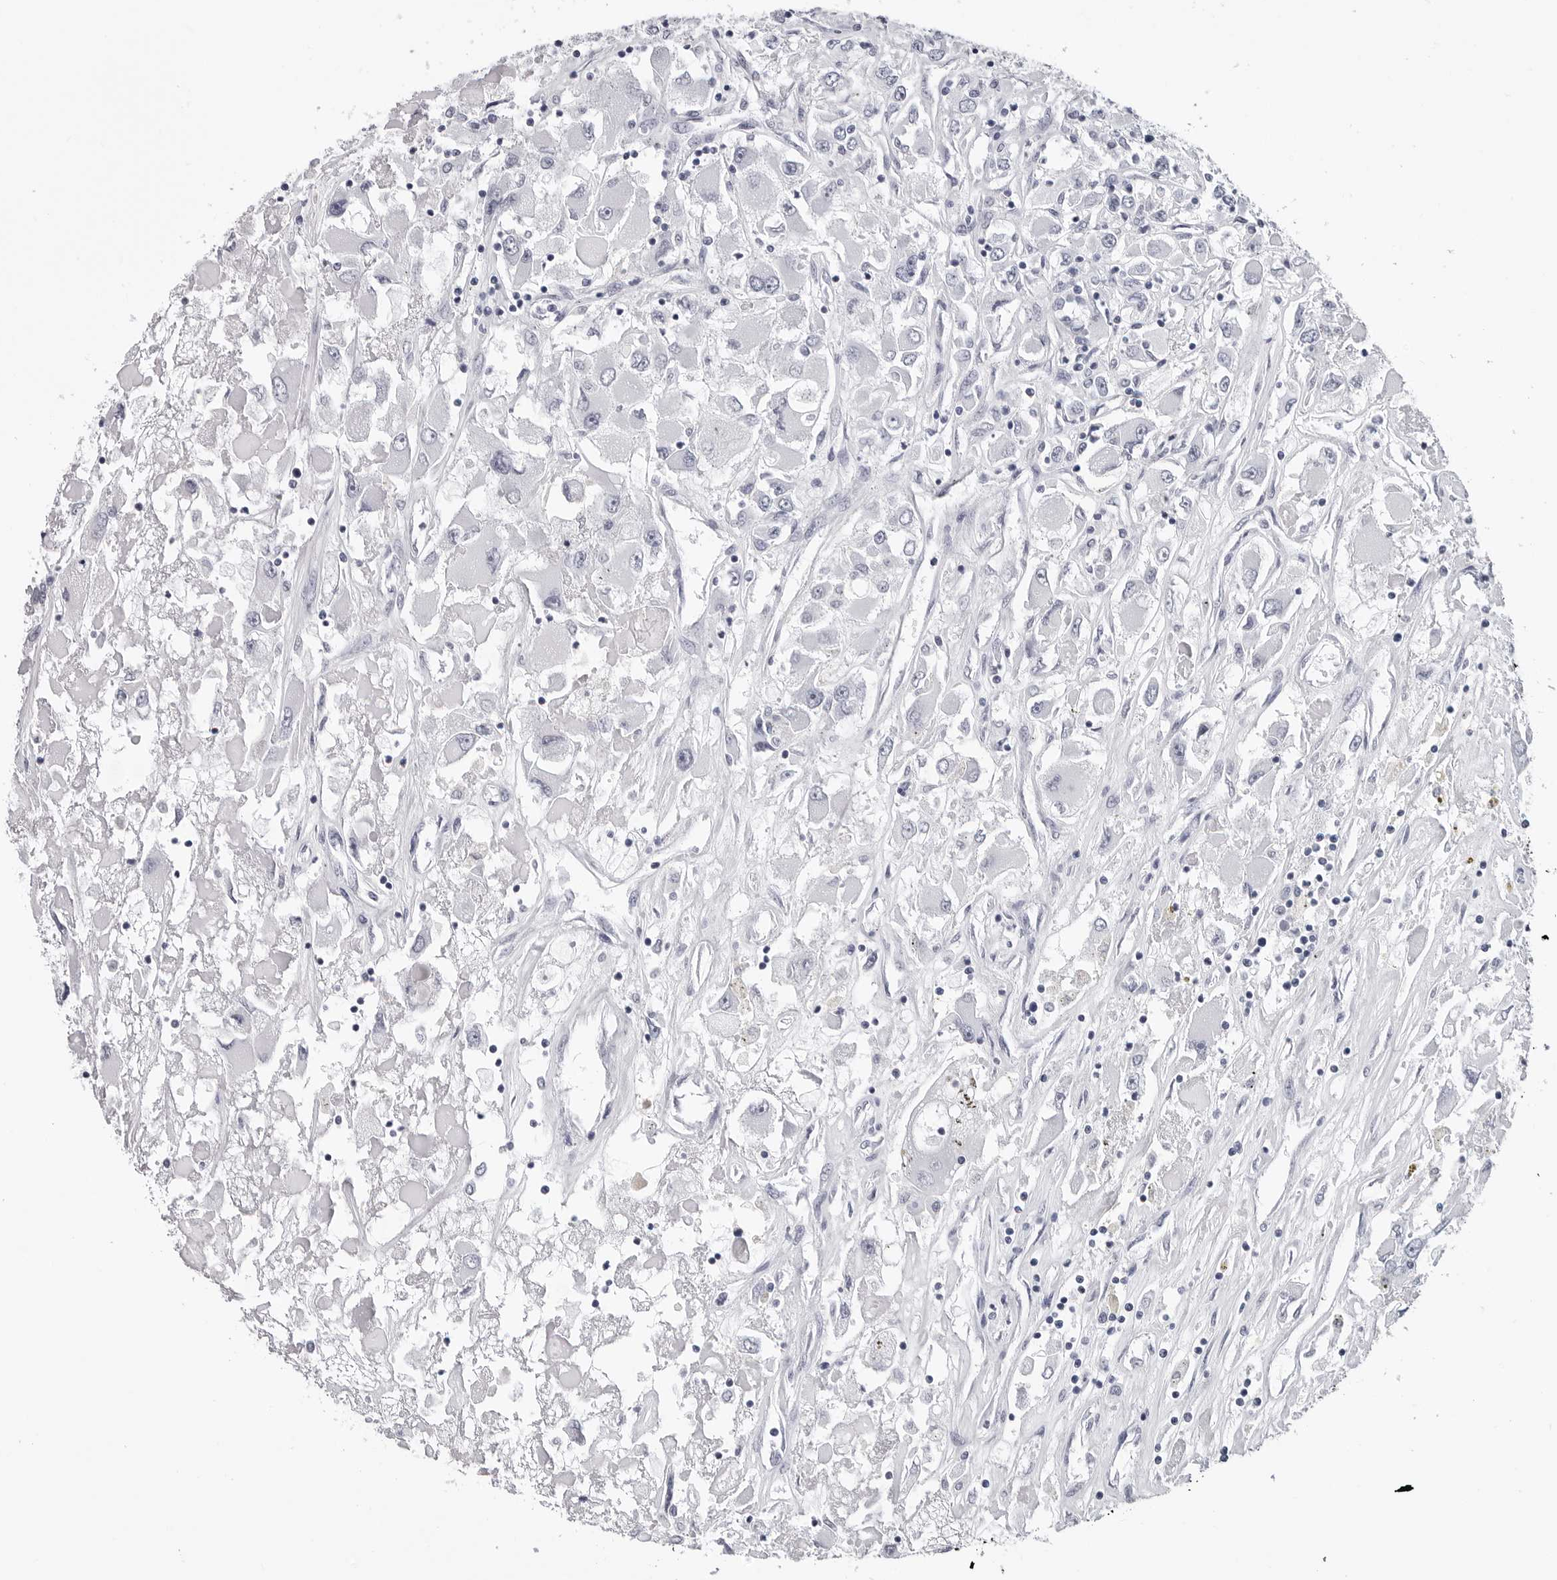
{"staining": {"intensity": "negative", "quantity": "none", "location": "none"}, "tissue": "renal cancer", "cell_type": "Tumor cells", "image_type": "cancer", "snomed": [{"axis": "morphology", "description": "Adenocarcinoma, NOS"}, {"axis": "topography", "description": "Kidney"}], "caption": "Tumor cells are negative for protein expression in human renal adenocarcinoma. The staining is performed using DAB (3,3'-diaminobenzidine) brown chromogen with nuclei counter-stained in using hematoxylin.", "gene": "GNL2", "patient": {"sex": "female", "age": 52}}